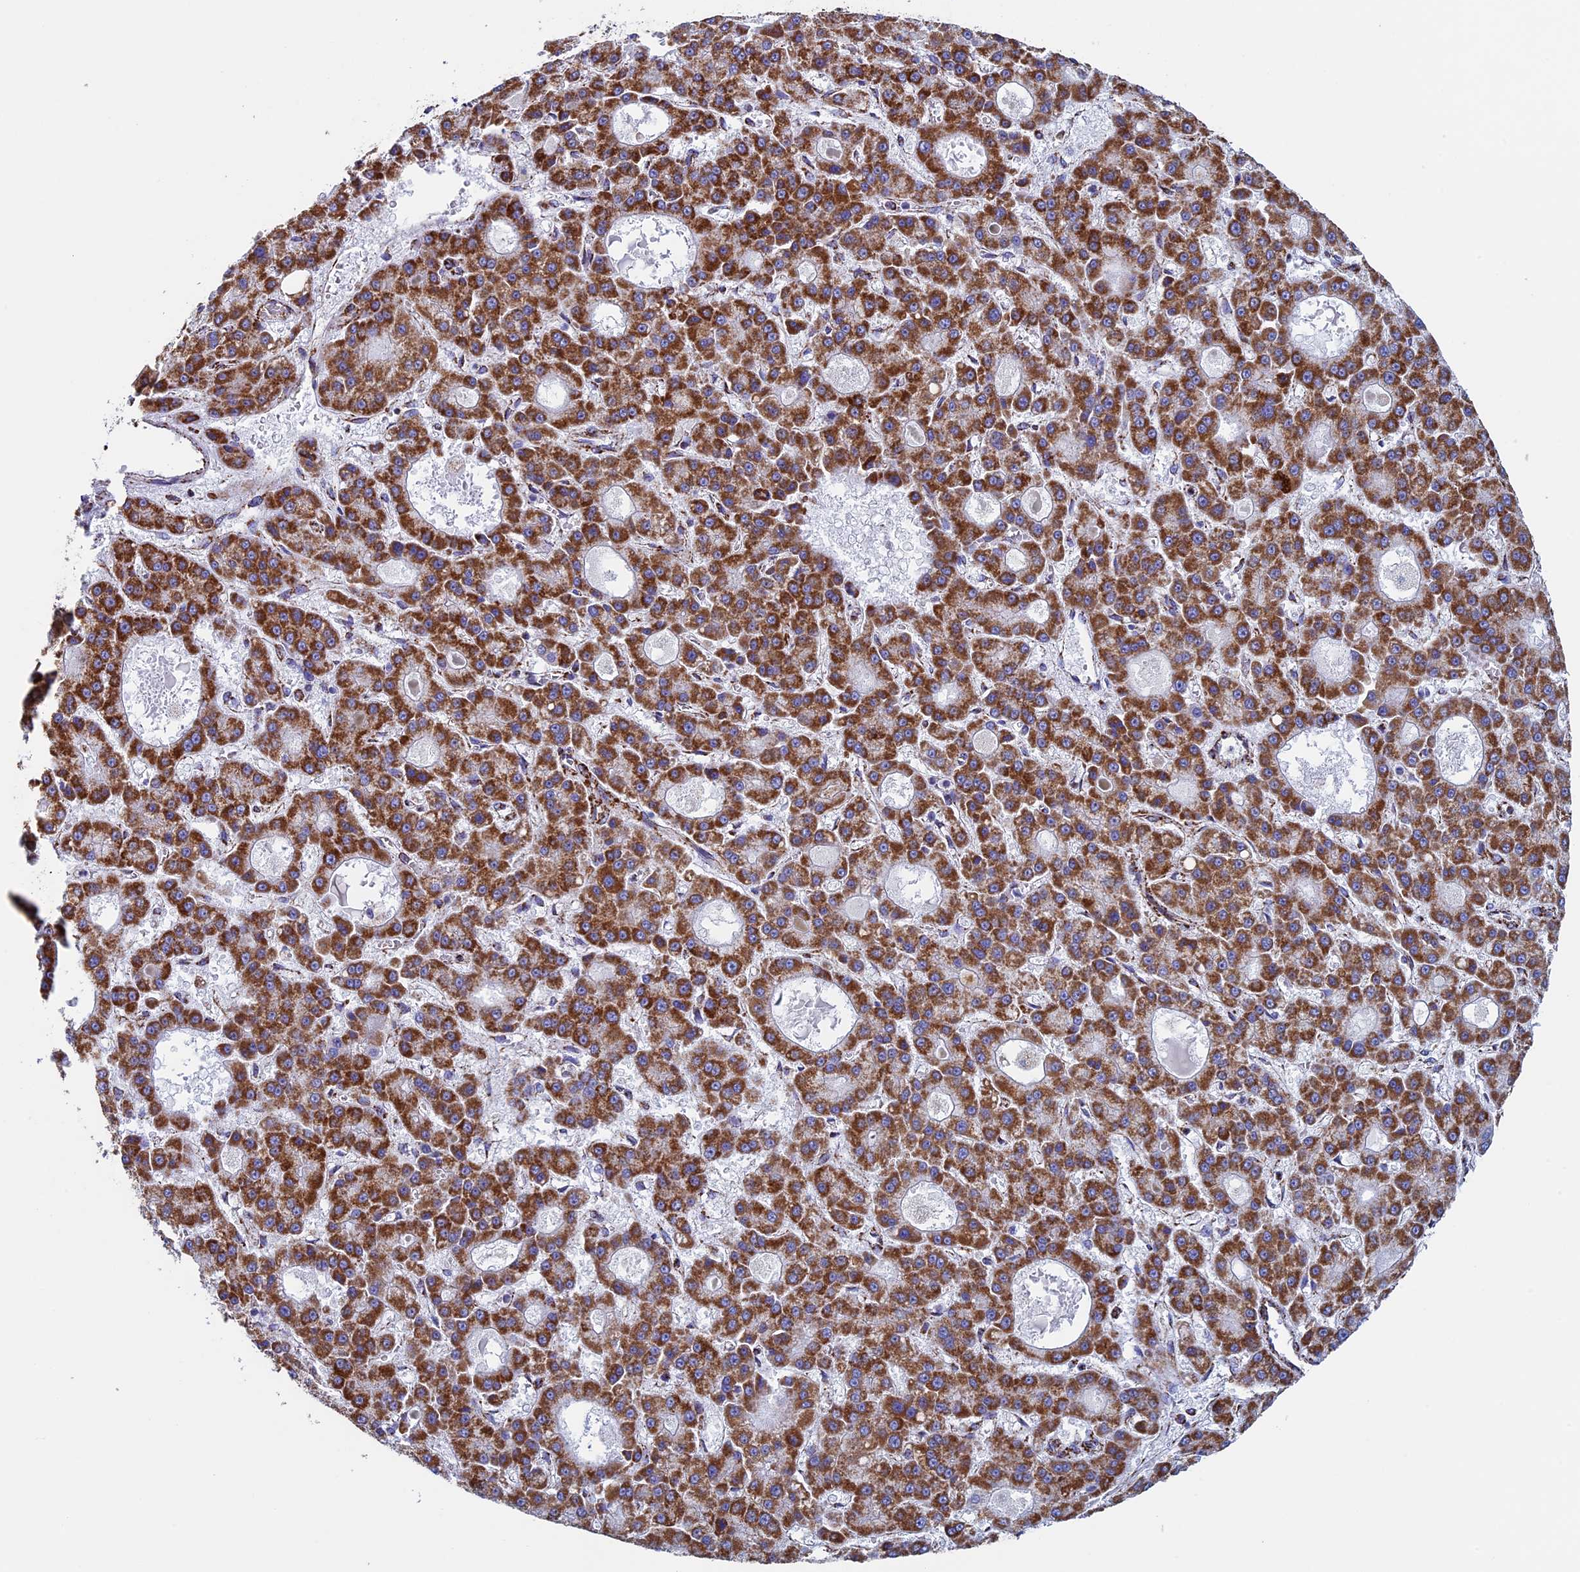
{"staining": {"intensity": "strong", "quantity": ">75%", "location": "cytoplasmic/membranous"}, "tissue": "liver cancer", "cell_type": "Tumor cells", "image_type": "cancer", "snomed": [{"axis": "morphology", "description": "Carcinoma, Hepatocellular, NOS"}, {"axis": "topography", "description": "Liver"}], "caption": "This is an image of IHC staining of liver hepatocellular carcinoma, which shows strong expression in the cytoplasmic/membranous of tumor cells.", "gene": "UQCRFS1", "patient": {"sex": "male", "age": 70}}